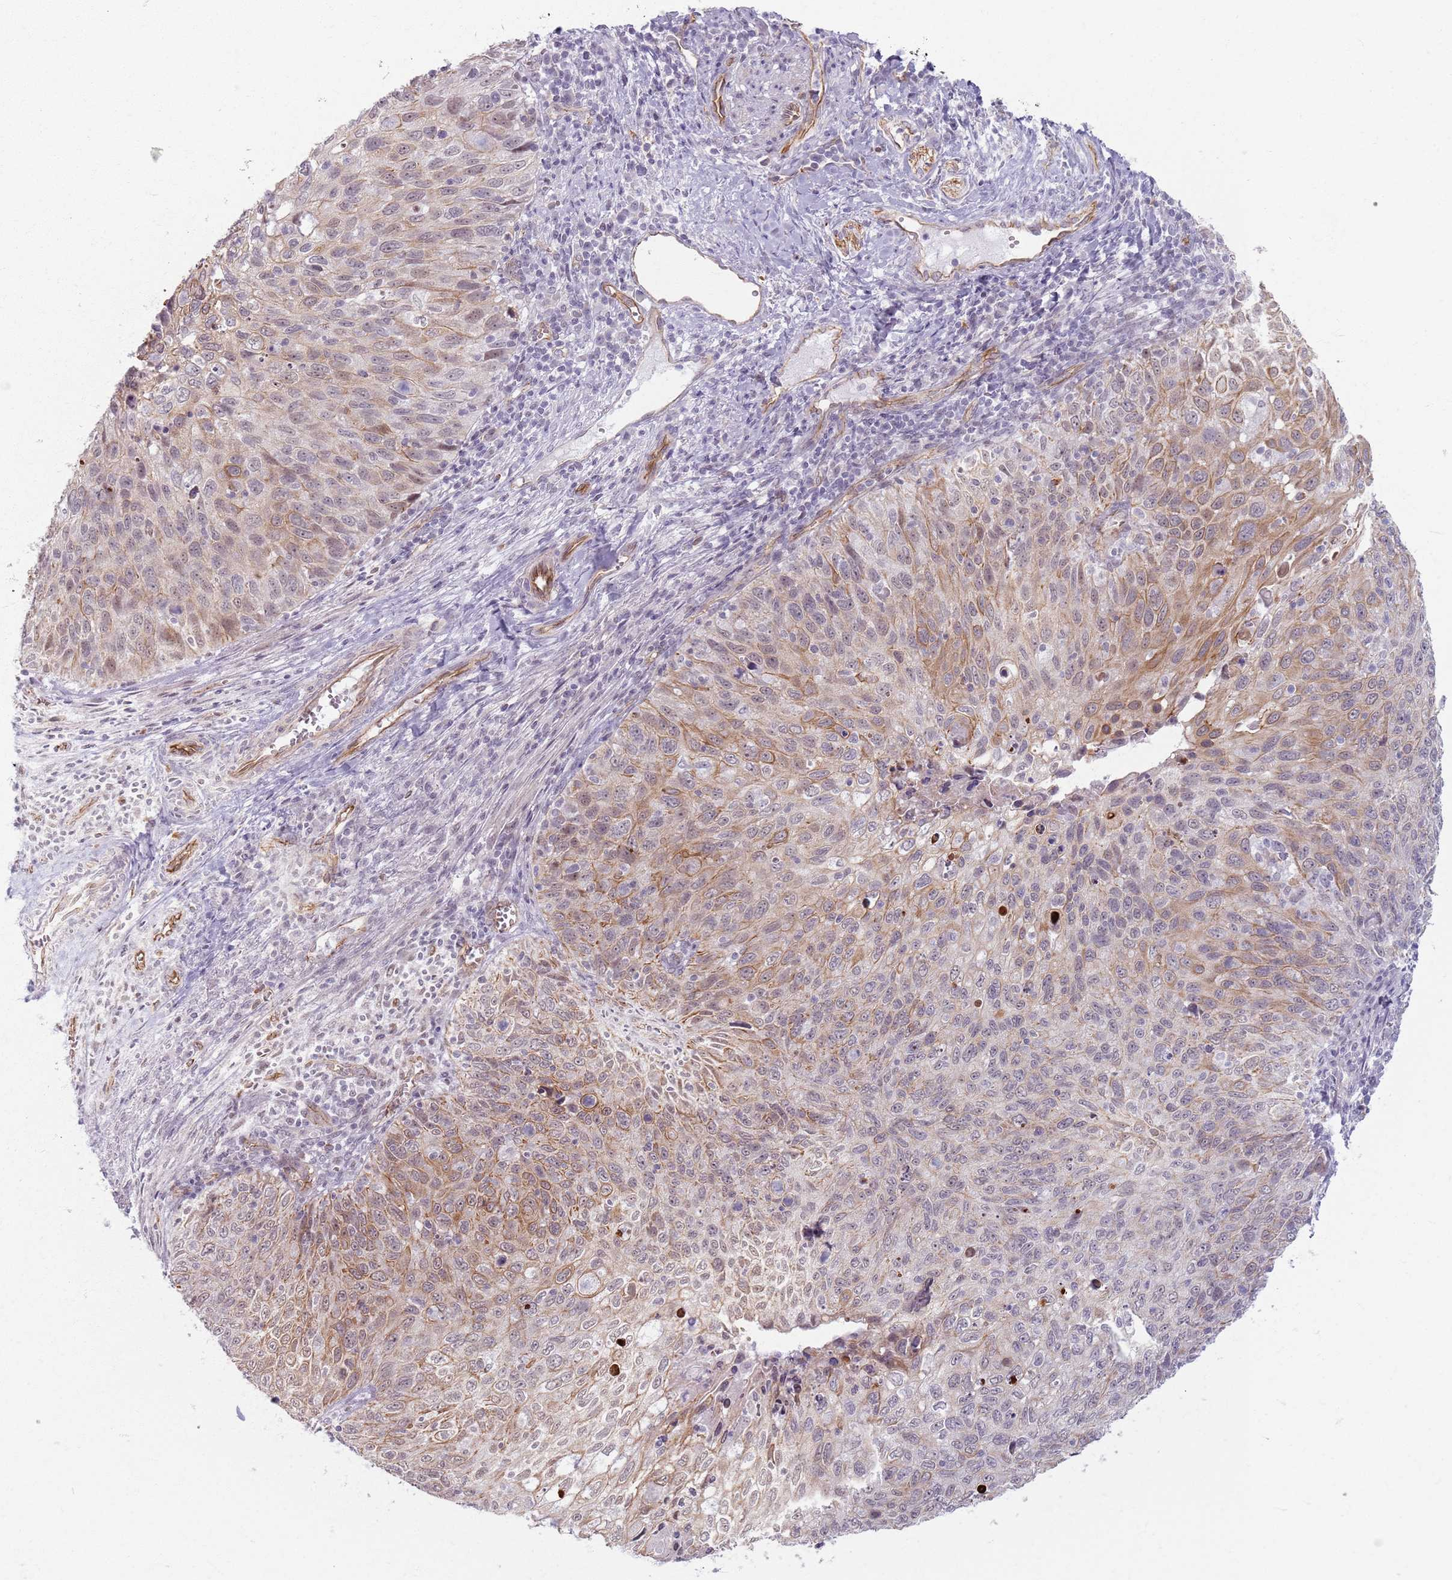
{"staining": {"intensity": "moderate", "quantity": "25%-75%", "location": "cytoplasmic/membranous"}, "tissue": "cervical cancer", "cell_type": "Tumor cells", "image_type": "cancer", "snomed": [{"axis": "morphology", "description": "Squamous cell carcinoma, NOS"}, {"axis": "topography", "description": "Cervix"}], "caption": "IHC photomicrograph of neoplastic tissue: cervical cancer stained using IHC demonstrates medium levels of moderate protein expression localized specifically in the cytoplasmic/membranous of tumor cells, appearing as a cytoplasmic/membranous brown color.", "gene": "KCNA5", "patient": {"sex": "female", "age": 70}}